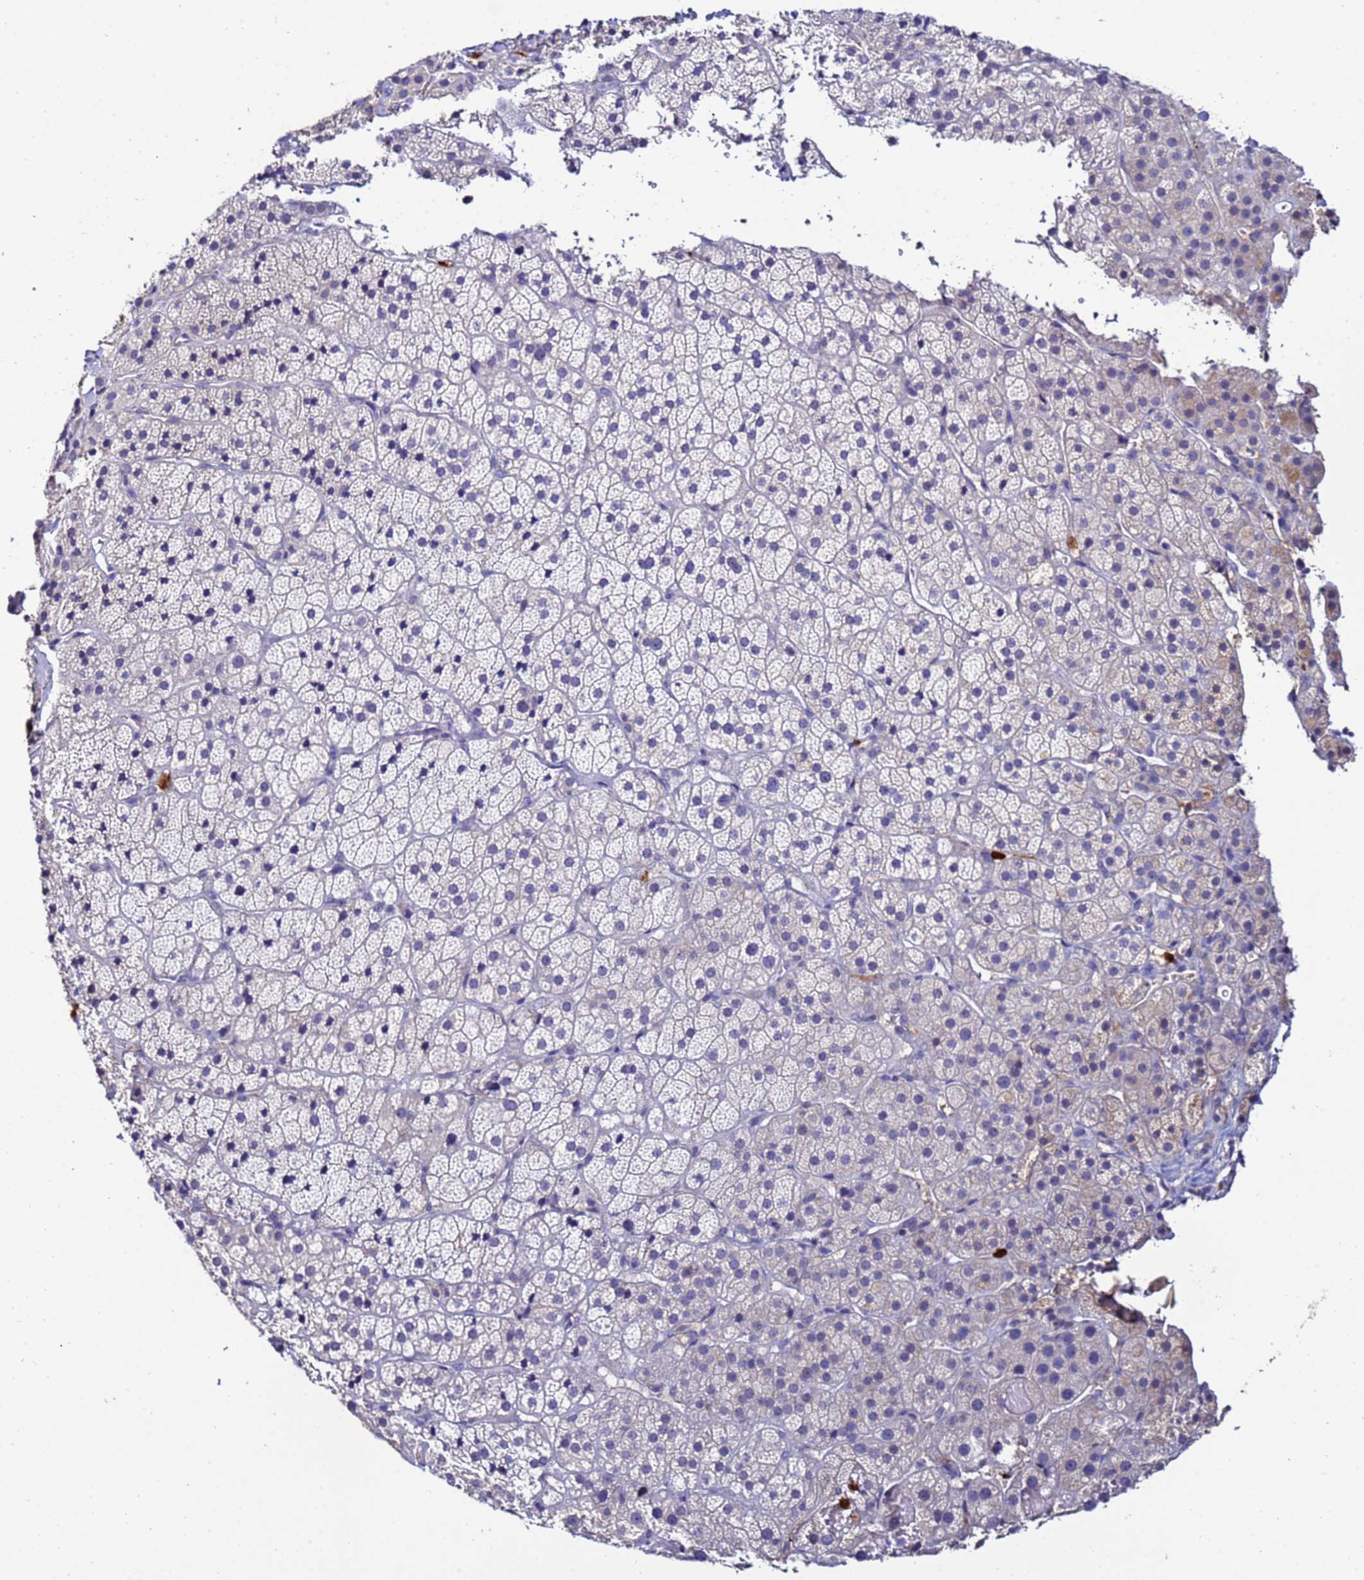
{"staining": {"intensity": "negative", "quantity": "none", "location": "none"}, "tissue": "adrenal gland", "cell_type": "Glandular cells", "image_type": "normal", "snomed": [{"axis": "morphology", "description": "Normal tissue, NOS"}, {"axis": "topography", "description": "Adrenal gland"}], "caption": "There is no significant expression in glandular cells of adrenal gland. Brightfield microscopy of IHC stained with DAB (brown) and hematoxylin (blue), captured at high magnification.", "gene": "TUBAL3", "patient": {"sex": "female", "age": 70}}